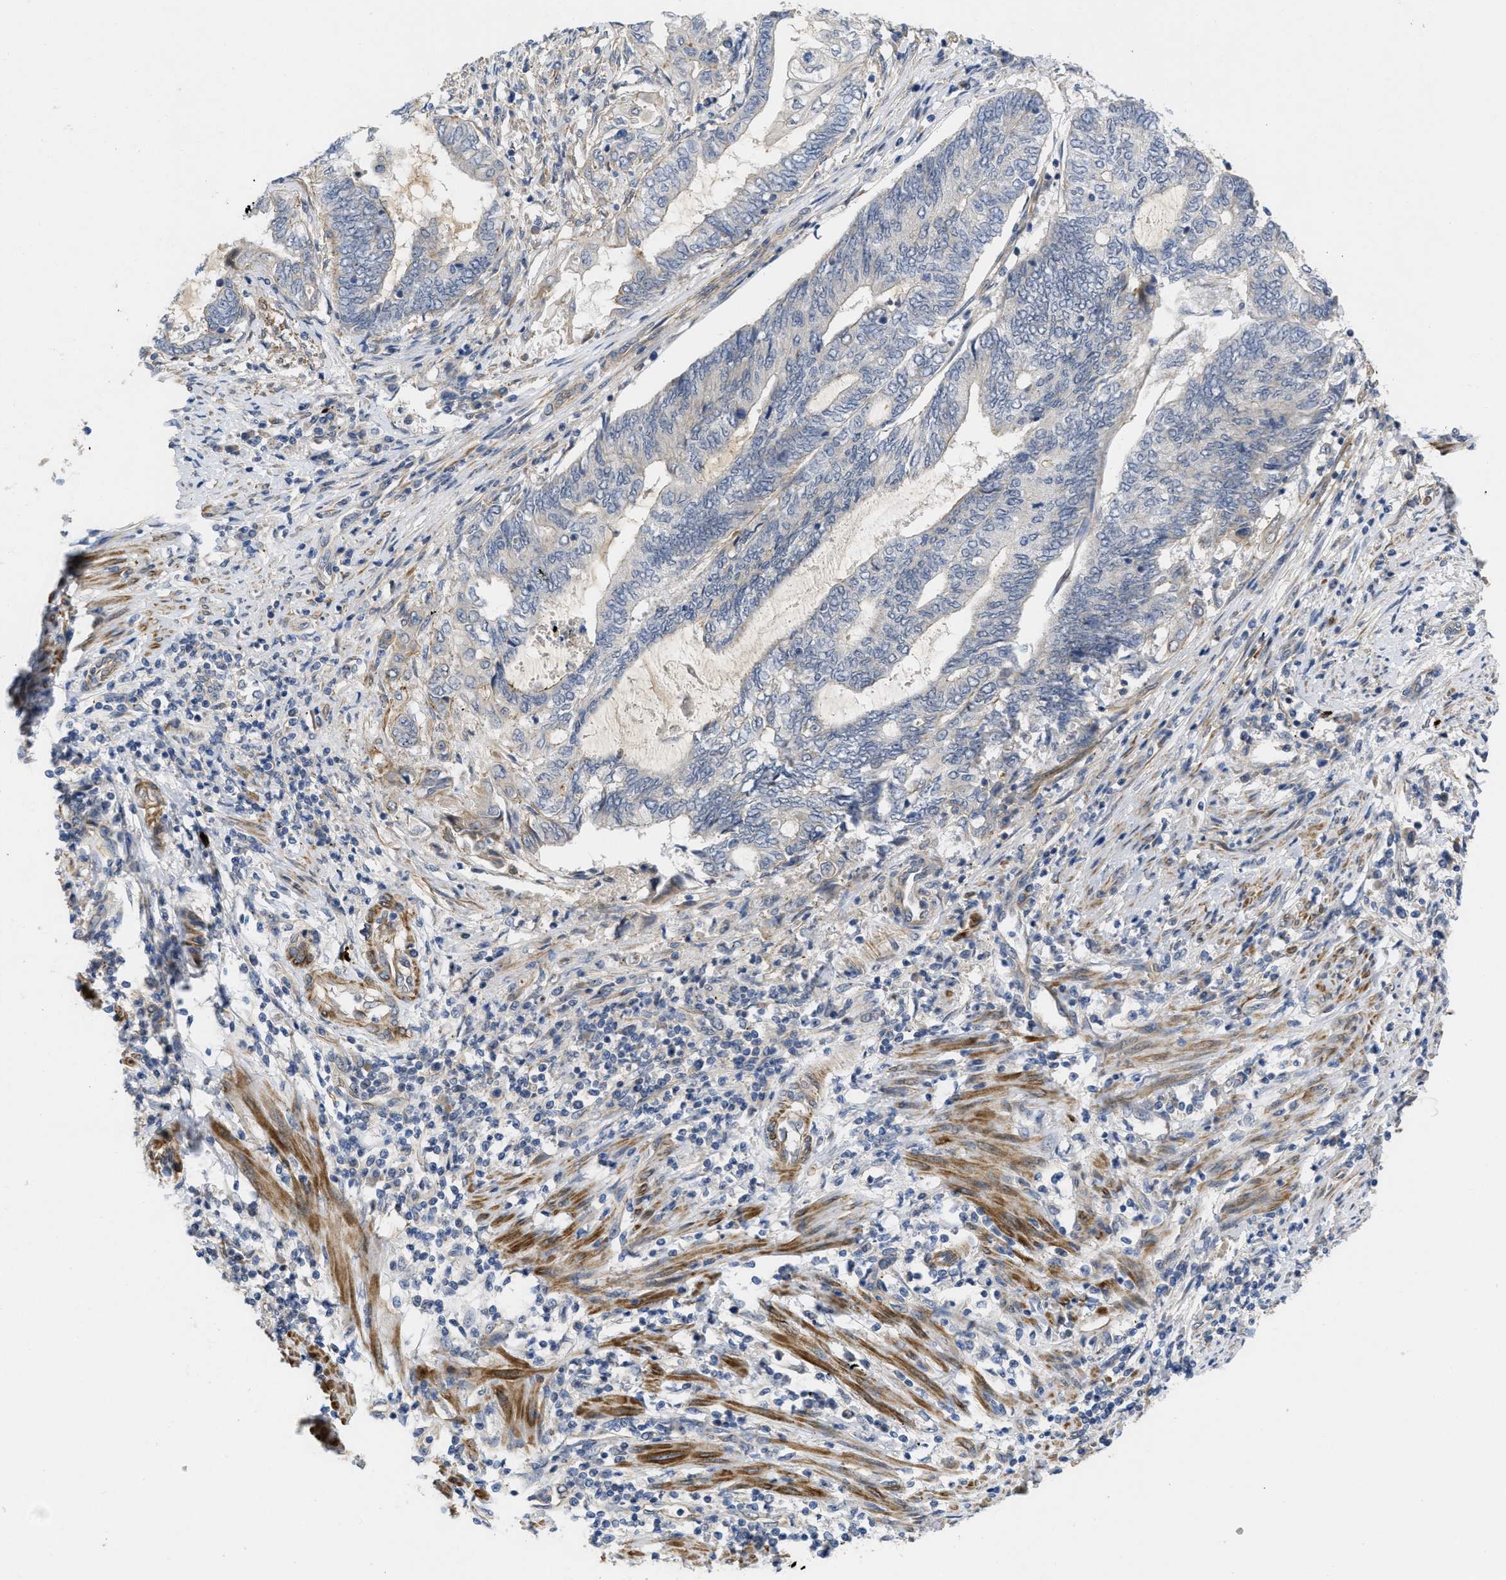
{"staining": {"intensity": "negative", "quantity": "none", "location": "none"}, "tissue": "endometrial cancer", "cell_type": "Tumor cells", "image_type": "cancer", "snomed": [{"axis": "morphology", "description": "Adenocarcinoma, NOS"}, {"axis": "topography", "description": "Uterus"}, {"axis": "topography", "description": "Endometrium"}], "caption": "This histopathology image is of endometrial cancer (adenocarcinoma) stained with immunohistochemistry (IHC) to label a protein in brown with the nuclei are counter-stained blue. There is no staining in tumor cells.", "gene": "ARHGEF26", "patient": {"sex": "female", "age": 70}}